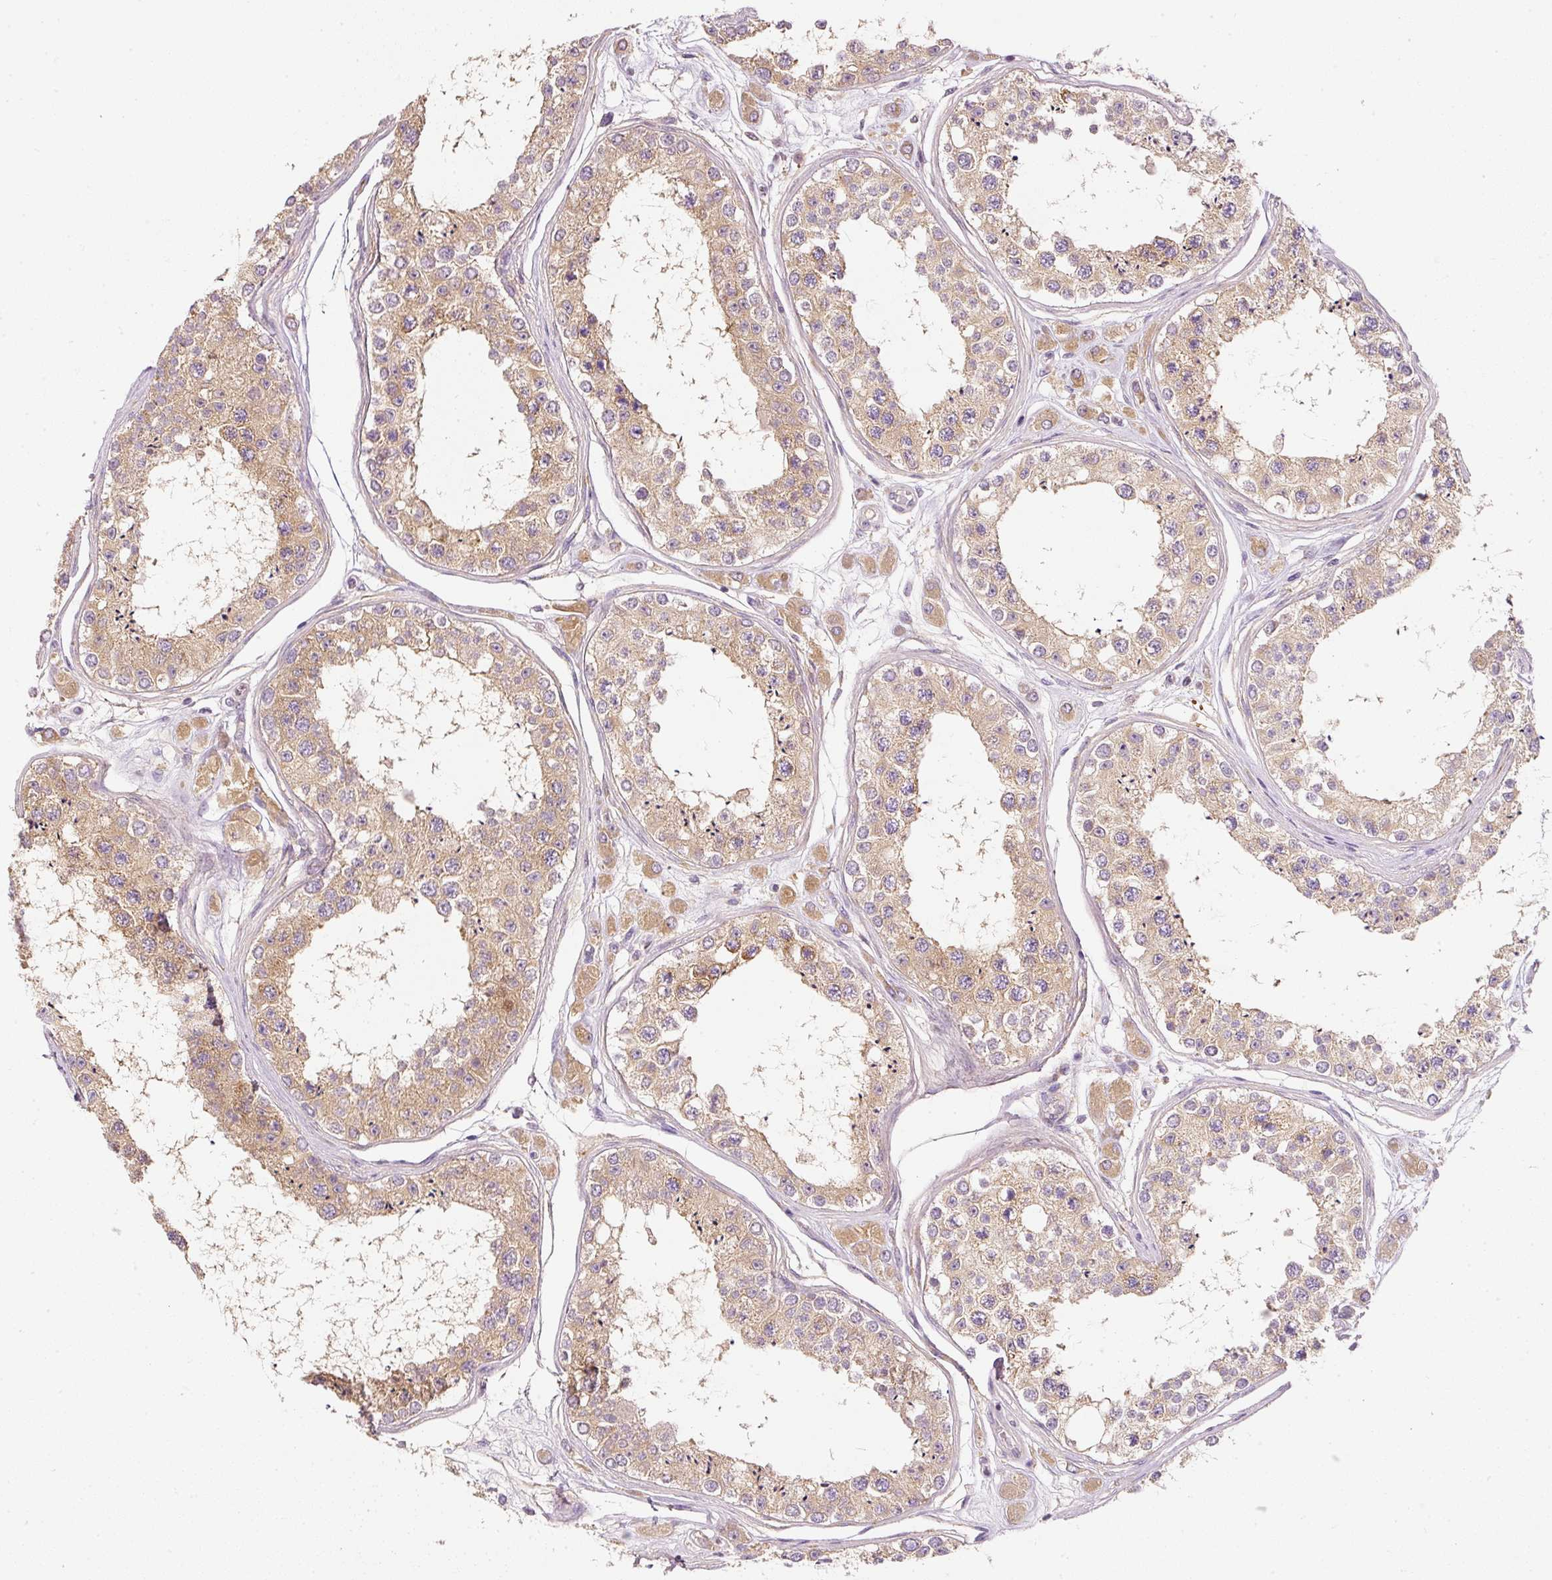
{"staining": {"intensity": "moderate", "quantity": ">75%", "location": "cytoplasmic/membranous"}, "tissue": "testis", "cell_type": "Cells in seminiferous ducts", "image_type": "normal", "snomed": [{"axis": "morphology", "description": "Normal tissue, NOS"}, {"axis": "topography", "description": "Testis"}], "caption": "Immunohistochemistry (IHC) (DAB (3,3'-diaminobenzidine)) staining of unremarkable testis reveals moderate cytoplasmic/membranous protein expression in approximately >75% of cells in seminiferous ducts. The staining is performed using DAB (3,3'-diaminobenzidine) brown chromogen to label protein expression. The nuclei are counter-stained blue using hematoxylin.", "gene": "RNF167", "patient": {"sex": "male", "age": 25}}